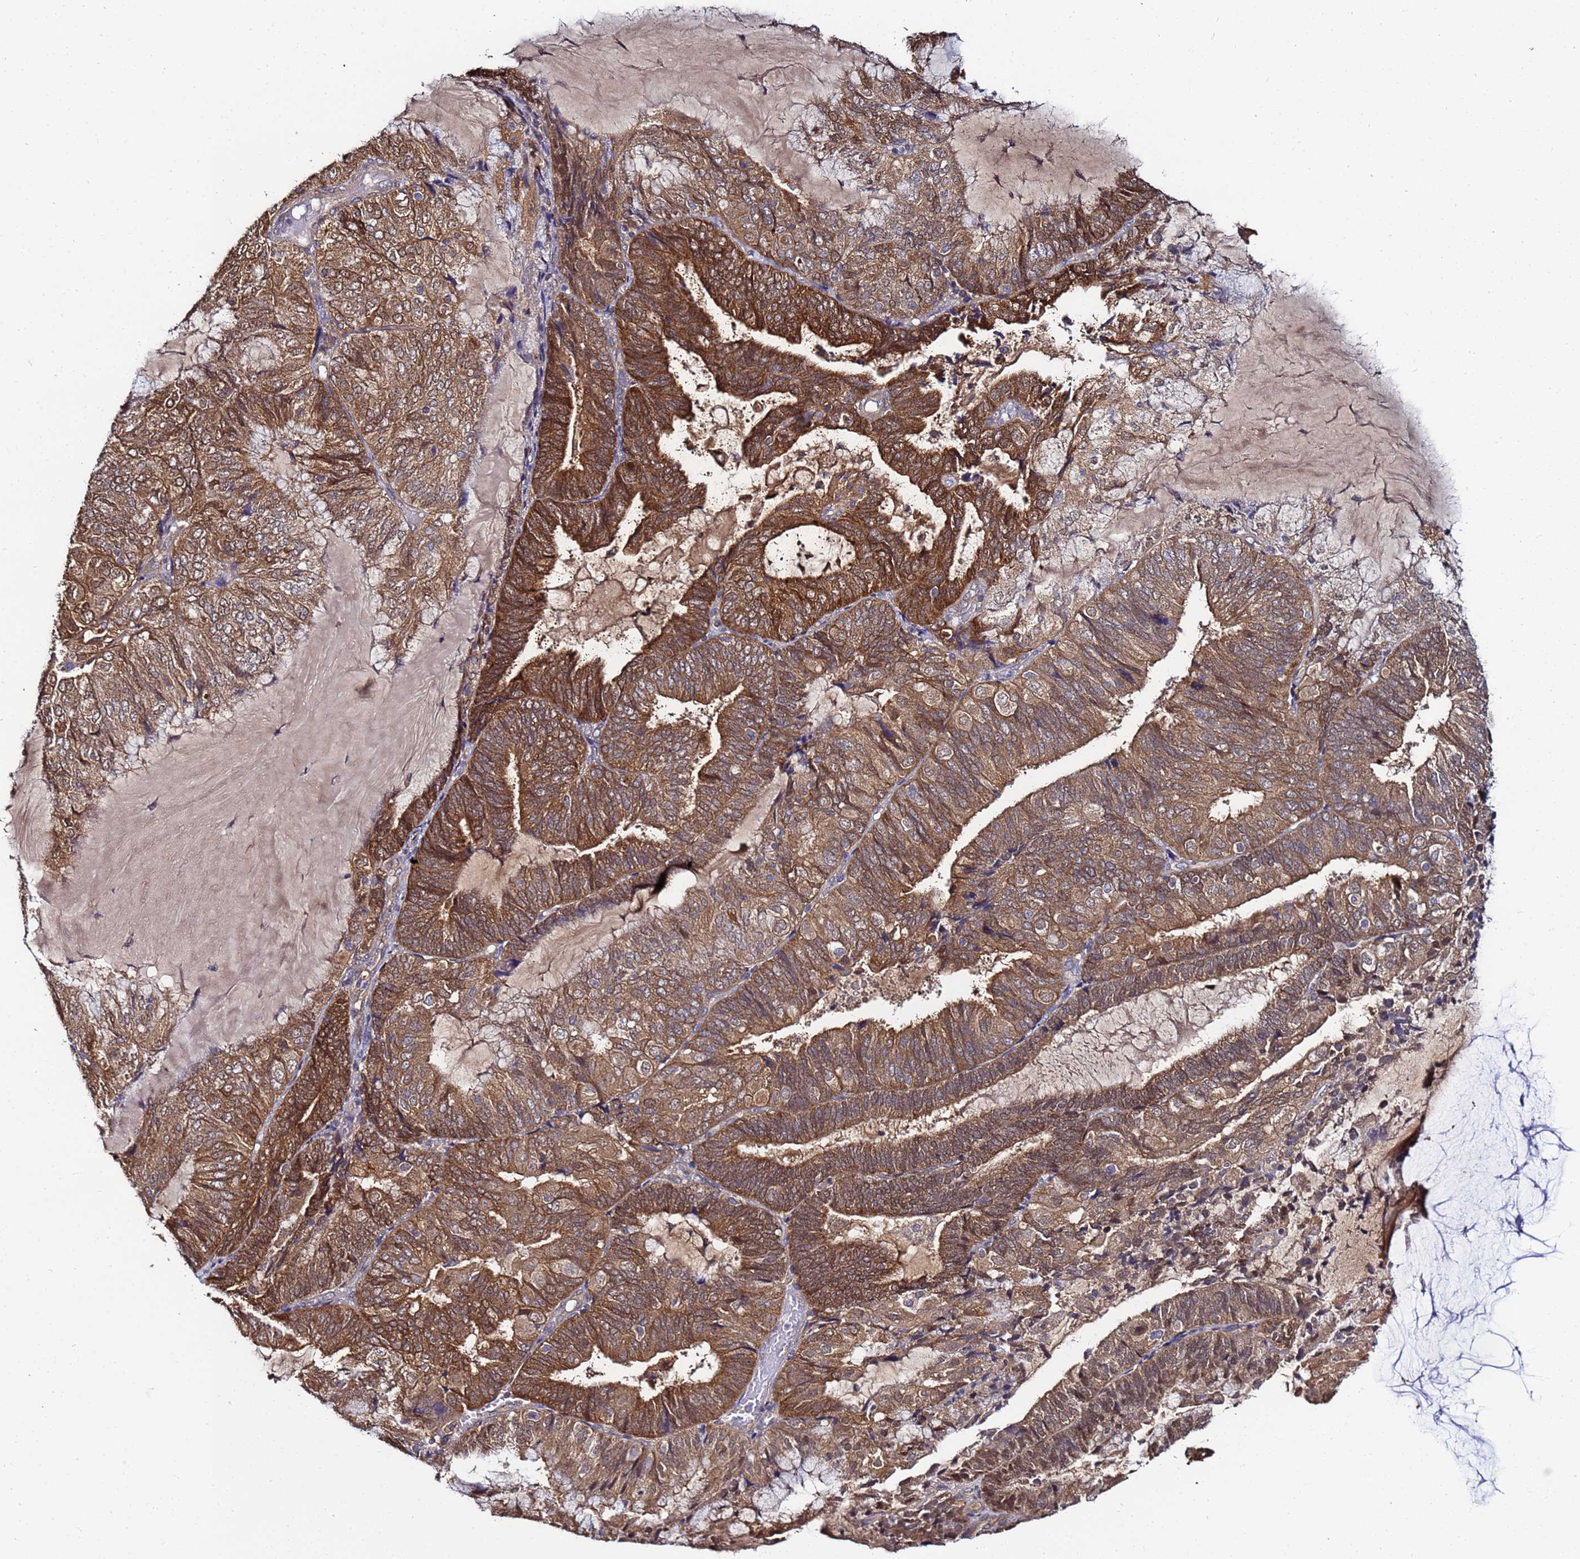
{"staining": {"intensity": "moderate", "quantity": ">75%", "location": "cytoplasmic/membranous"}, "tissue": "endometrial cancer", "cell_type": "Tumor cells", "image_type": "cancer", "snomed": [{"axis": "morphology", "description": "Adenocarcinoma, NOS"}, {"axis": "topography", "description": "Endometrium"}], "caption": "A brown stain labels moderate cytoplasmic/membranous positivity of a protein in human endometrial cancer (adenocarcinoma) tumor cells.", "gene": "NAXE", "patient": {"sex": "female", "age": 81}}